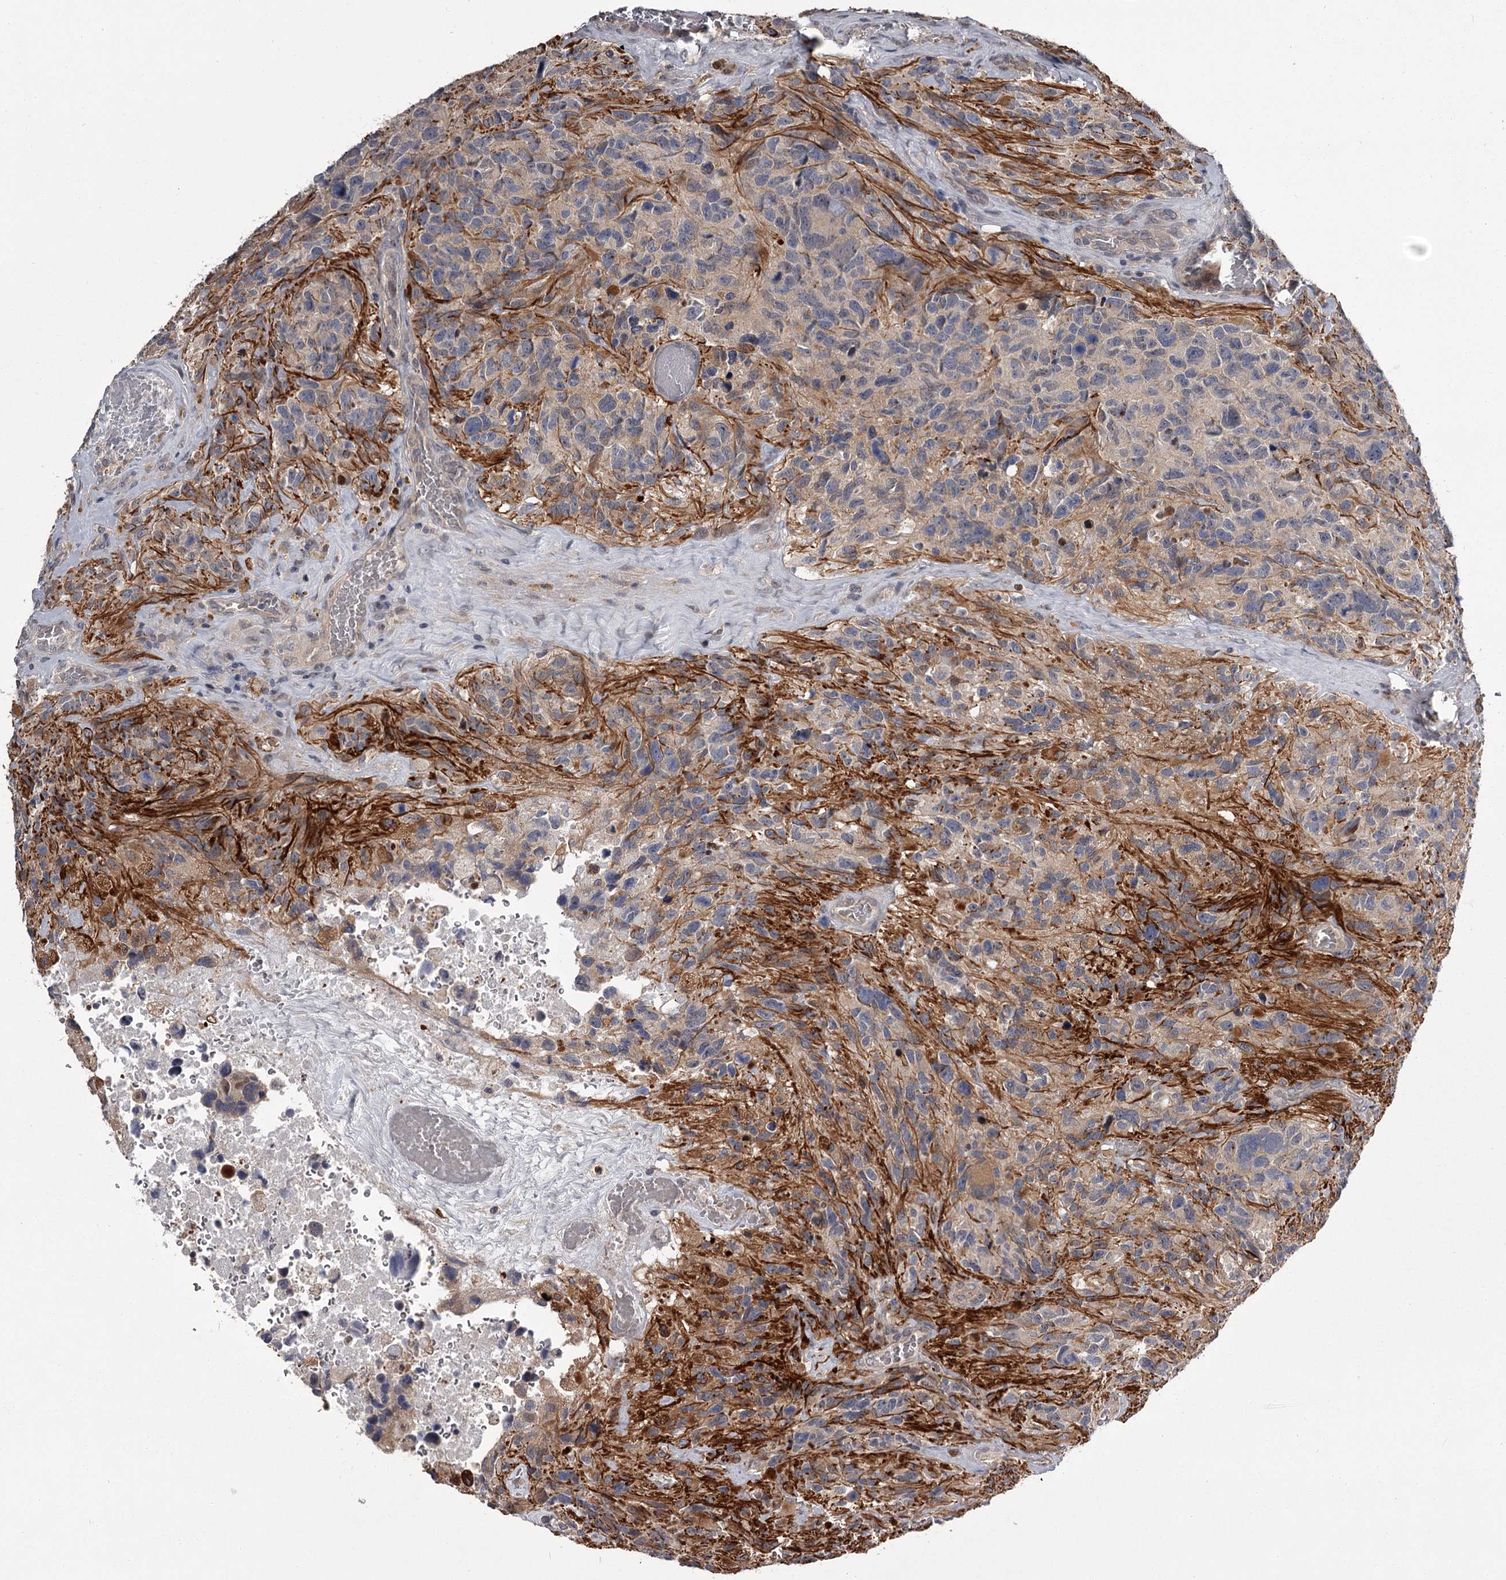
{"staining": {"intensity": "negative", "quantity": "none", "location": "none"}, "tissue": "glioma", "cell_type": "Tumor cells", "image_type": "cancer", "snomed": [{"axis": "morphology", "description": "Glioma, malignant, High grade"}, {"axis": "topography", "description": "Brain"}], "caption": "Protein analysis of malignant high-grade glioma exhibits no significant positivity in tumor cells. The staining is performed using DAB brown chromogen with nuclei counter-stained in using hematoxylin.", "gene": "DAO", "patient": {"sex": "male", "age": 69}}